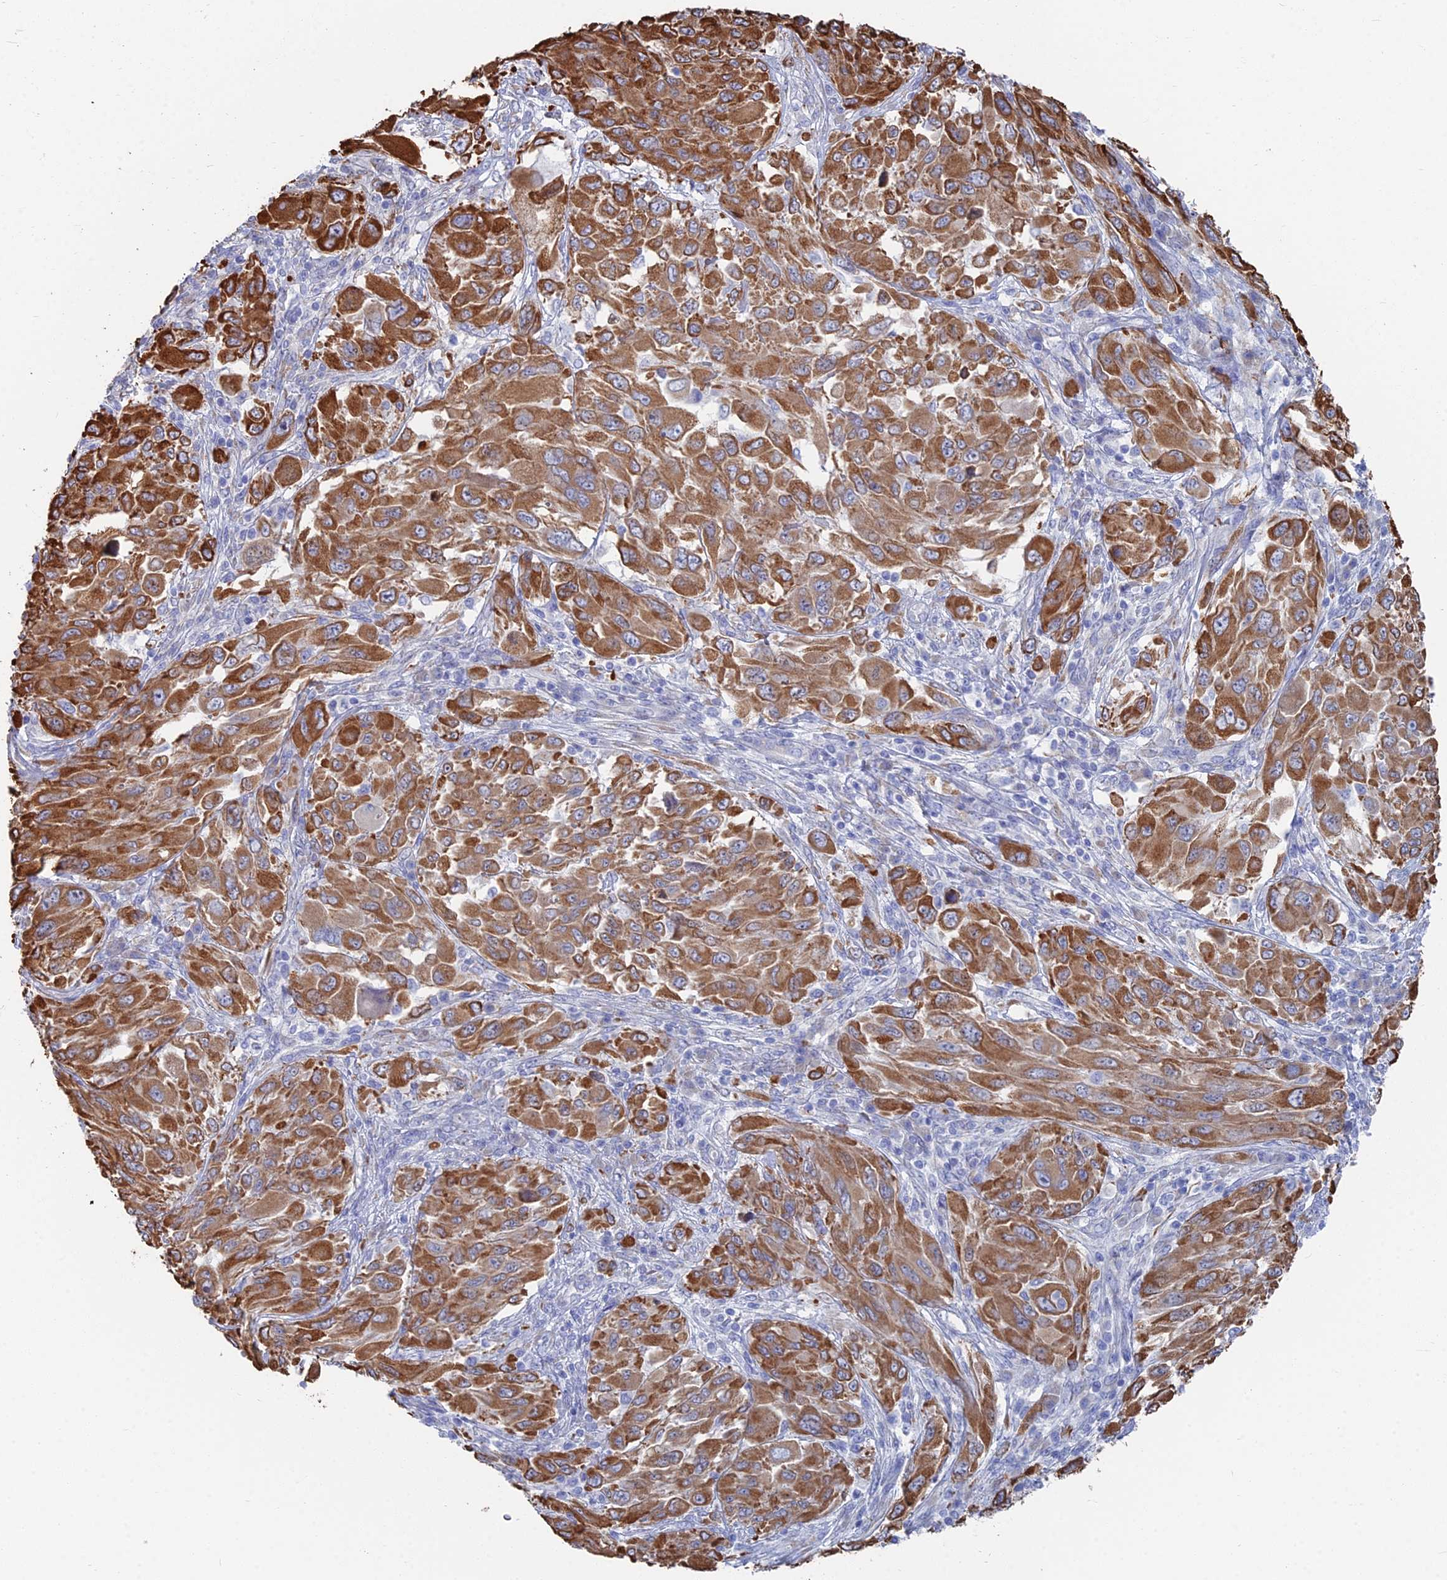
{"staining": {"intensity": "moderate", "quantity": ">75%", "location": "cytoplasmic/membranous"}, "tissue": "melanoma", "cell_type": "Tumor cells", "image_type": "cancer", "snomed": [{"axis": "morphology", "description": "Malignant melanoma, NOS"}, {"axis": "topography", "description": "Skin"}], "caption": "An IHC image of tumor tissue is shown. Protein staining in brown shows moderate cytoplasmic/membranous positivity in malignant melanoma within tumor cells.", "gene": "TNNT3", "patient": {"sex": "female", "age": 91}}